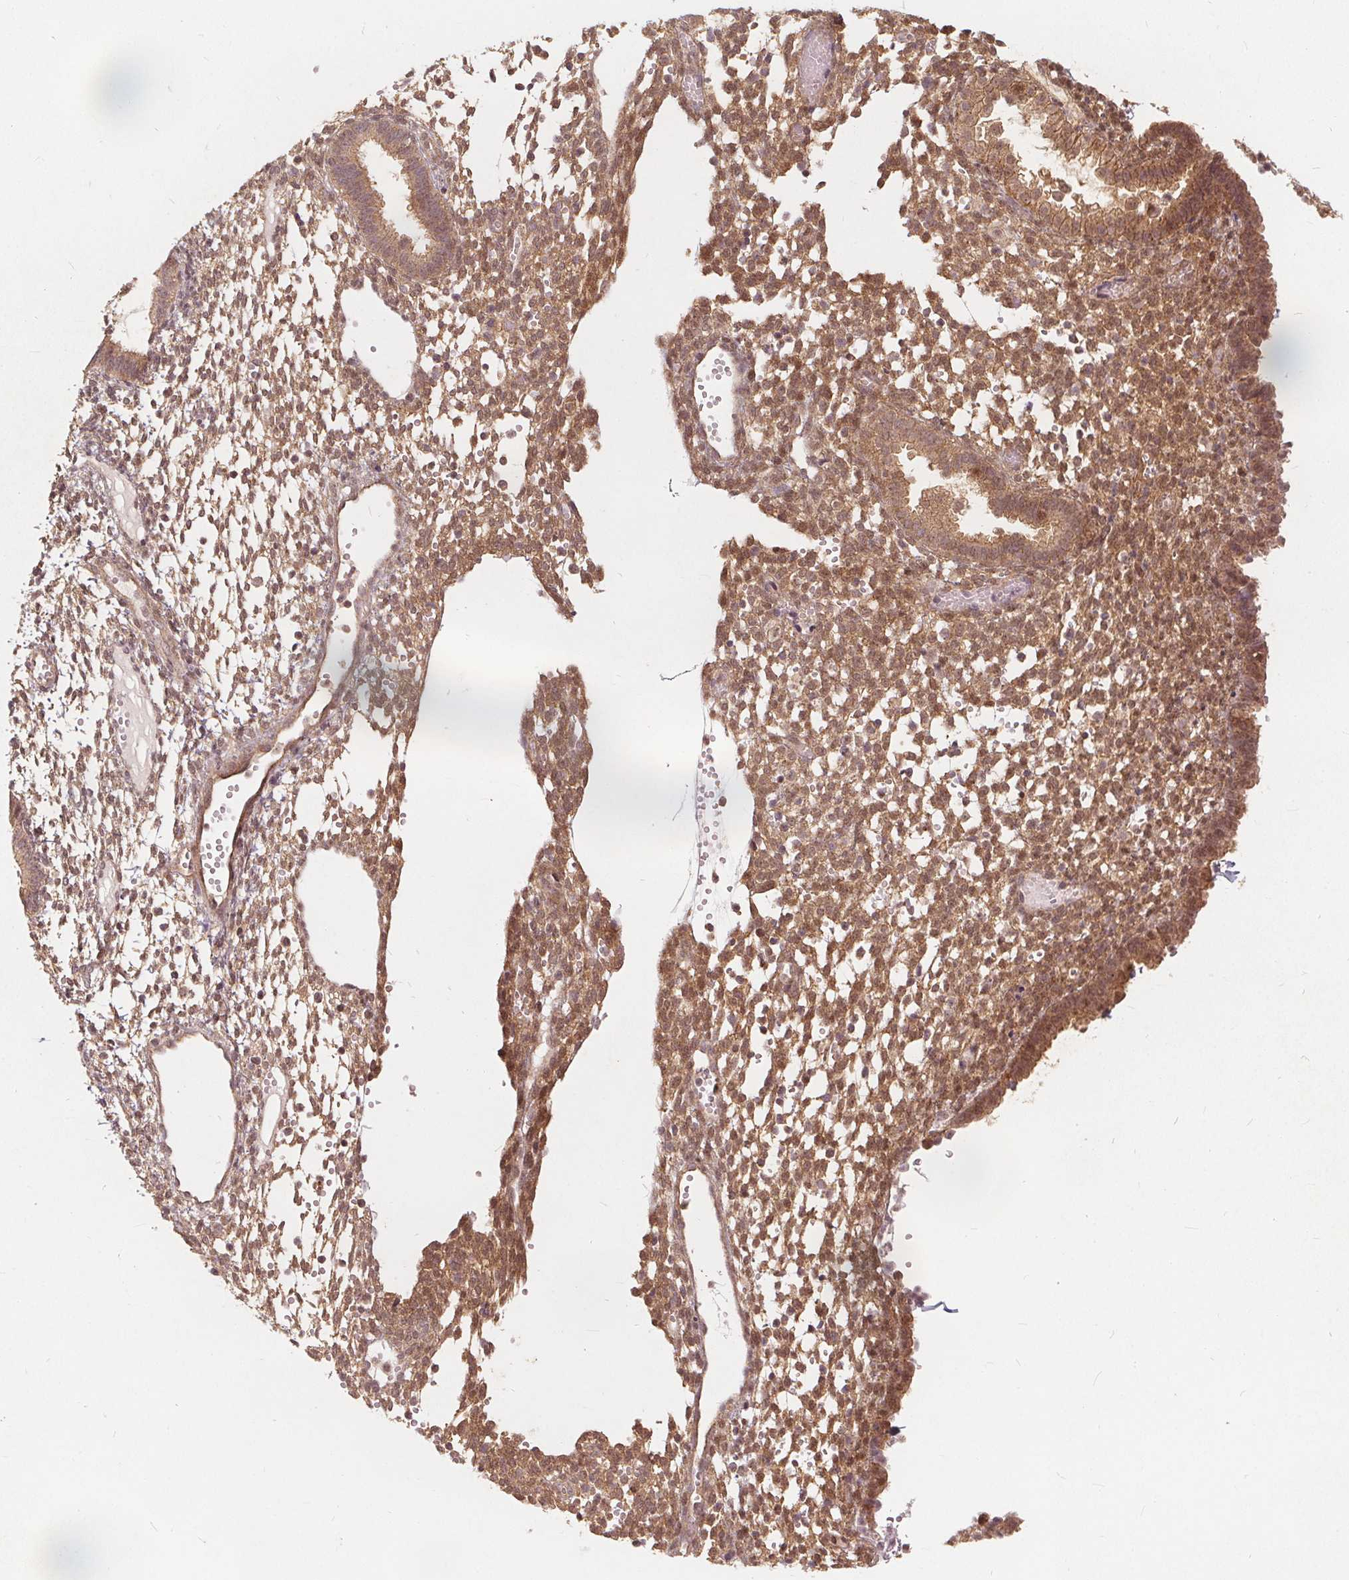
{"staining": {"intensity": "moderate", "quantity": "25%-75%", "location": "cytoplasmic/membranous"}, "tissue": "endometrium", "cell_type": "Cells in endometrial stroma", "image_type": "normal", "snomed": [{"axis": "morphology", "description": "Normal tissue, NOS"}, {"axis": "topography", "description": "Endometrium"}], "caption": "The immunohistochemical stain shows moderate cytoplasmic/membranous expression in cells in endometrial stroma of benign endometrium. Nuclei are stained in blue.", "gene": "PPP1CB", "patient": {"sex": "female", "age": 36}}